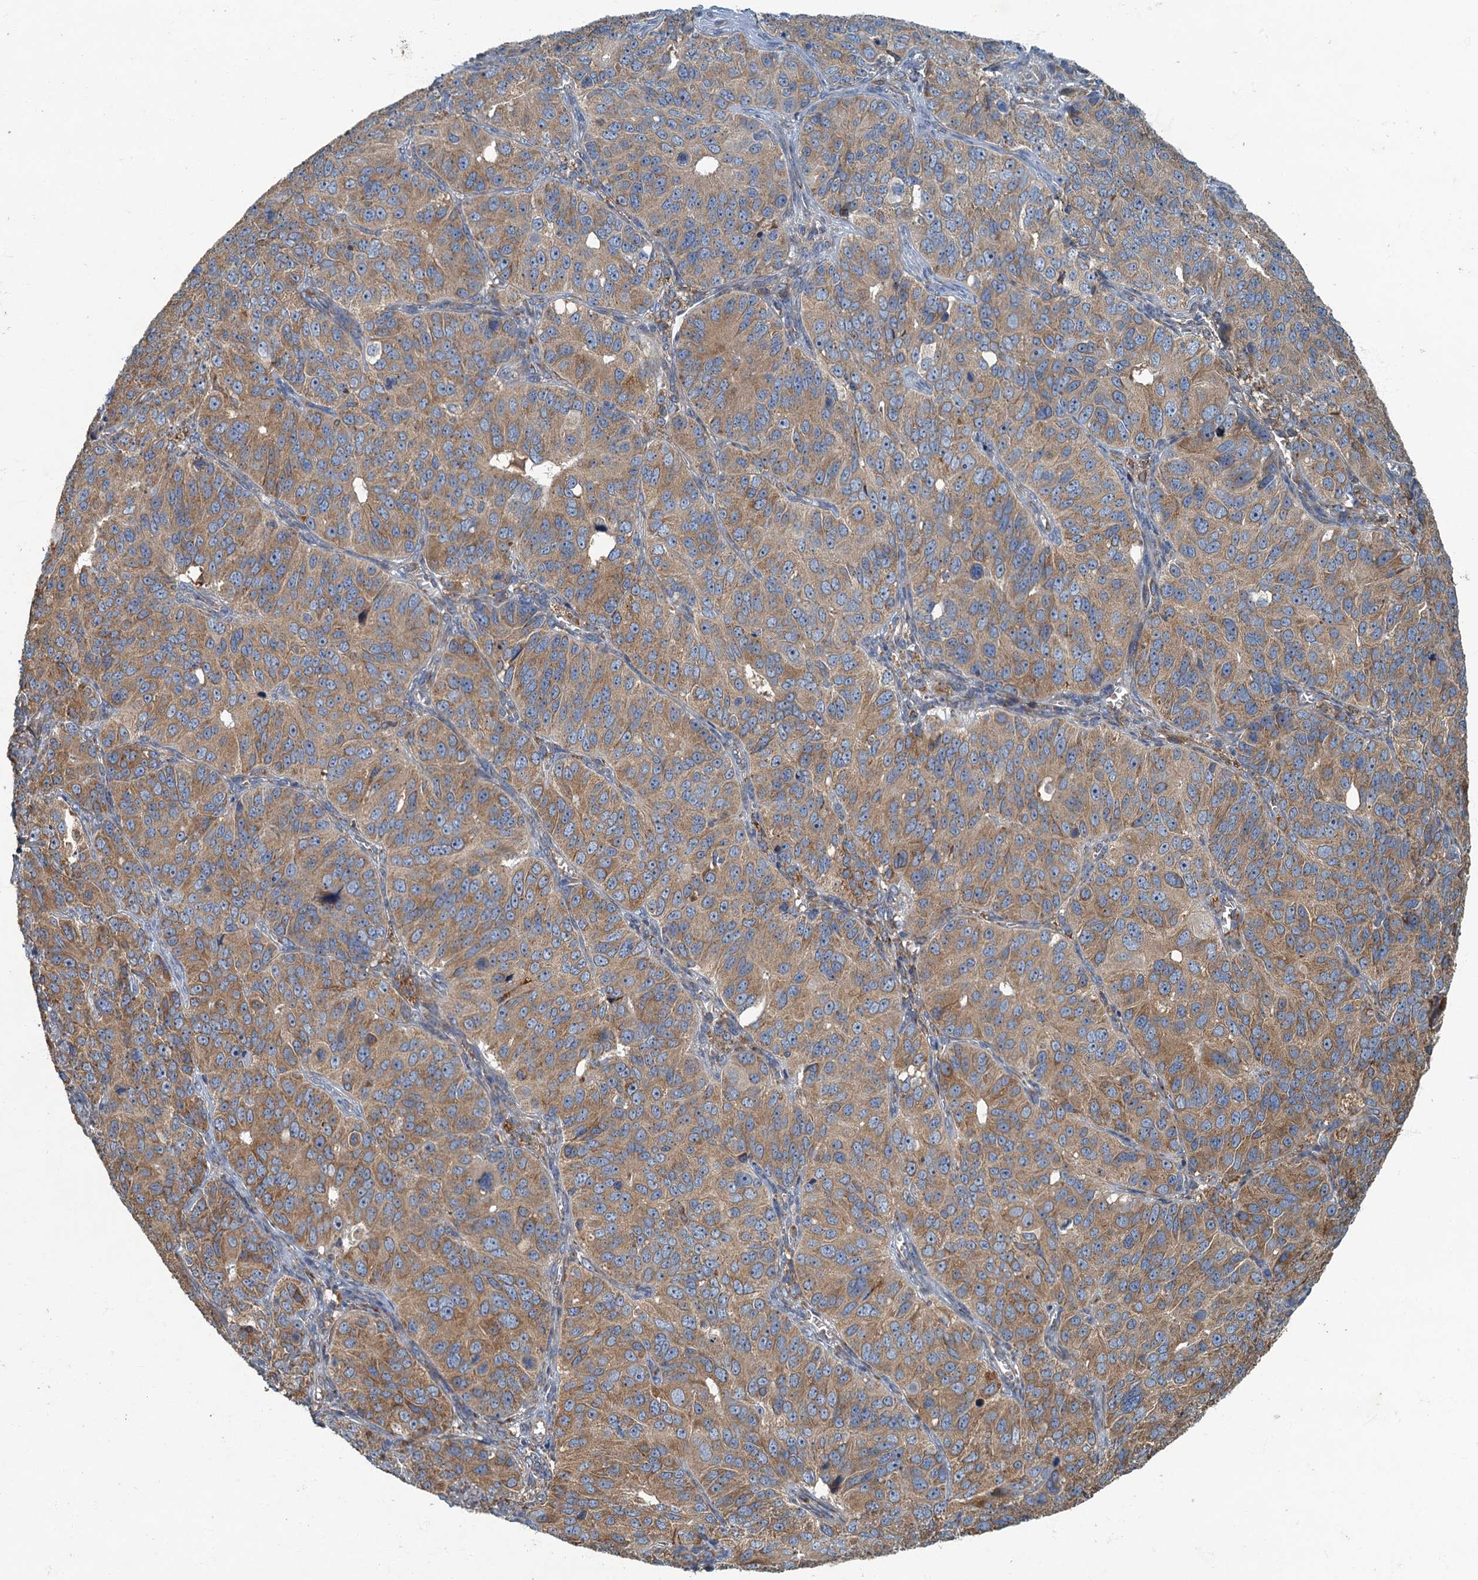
{"staining": {"intensity": "moderate", "quantity": ">75%", "location": "cytoplasmic/membranous"}, "tissue": "ovarian cancer", "cell_type": "Tumor cells", "image_type": "cancer", "snomed": [{"axis": "morphology", "description": "Carcinoma, endometroid"}, {"axis": "topography", "description": "Ovary"}], "caption": "DAB immunohistochemical staining of human ovarian cancer (endometroid carcinoma) reveals moderate cytoplasmic/membranous protein positivity in approximately >75% of tumor cells. The staining is performed using DAB brown chromogen to label protein expression. The nuclei are counter-stained blue using hematoxylin.", "gene": "SPDYC", "patient": {"sex": "female", "age": 51}}